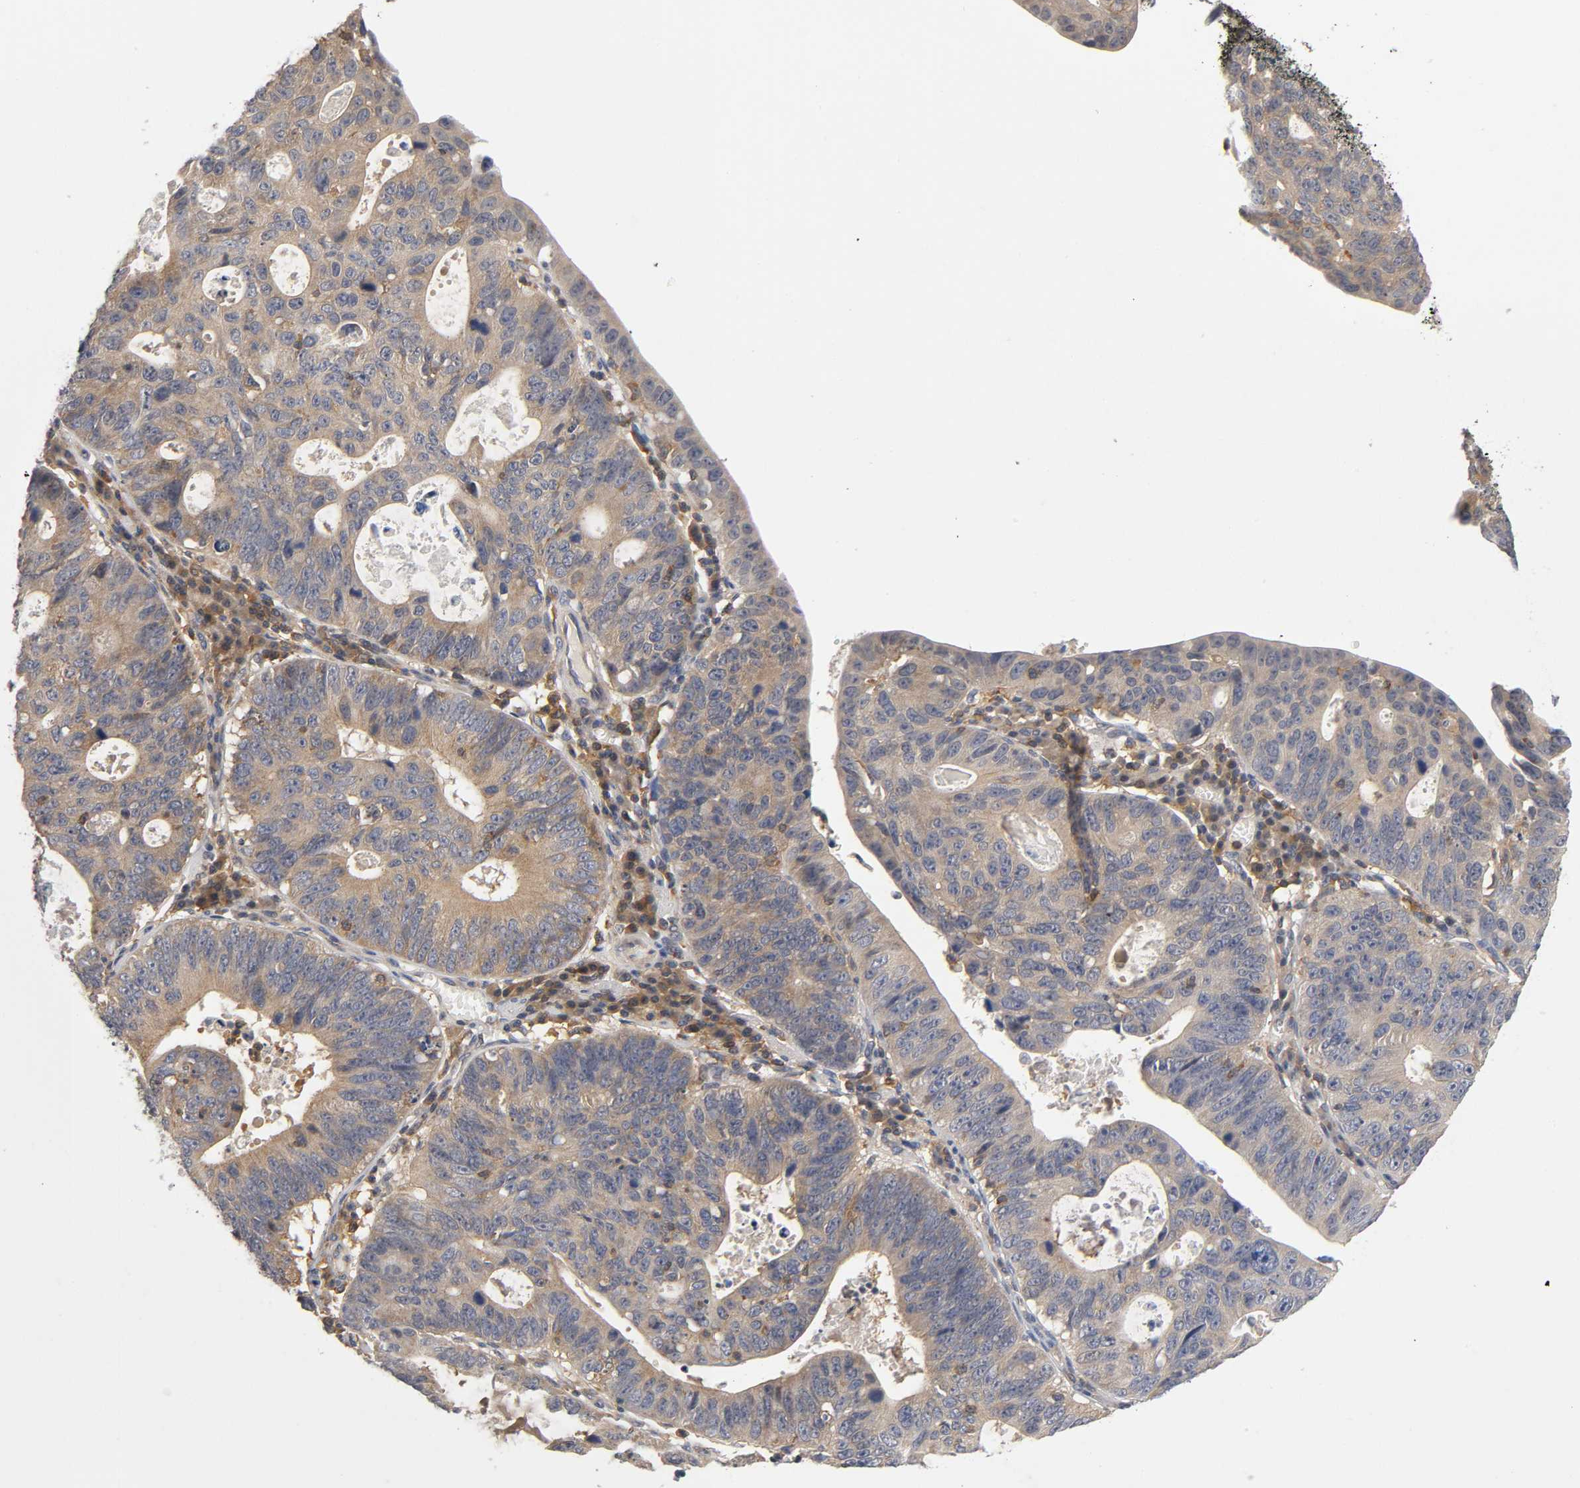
{"staining": {"intensity": "moderate", "quantity": ">75%", "location": "cytoplasmic/membranous"}, "tissue": "stomach cancer", "cell_type": "Tumor cells", "image_type": "cancer", "snomed": [{"axis": "morphology", "description": "Adenocarcinoma, NOS"}, {"axis": "topography", "description": "Stomach"}], "caption": "Immunohistochemical staining of human stomach adenocarcinoma shows medium levels of moderate cytoplasmic/membranous staining in about >75% of tumor cells.", "gene": "ACTR2", "patient": {"sex": "male", "age": 59}}